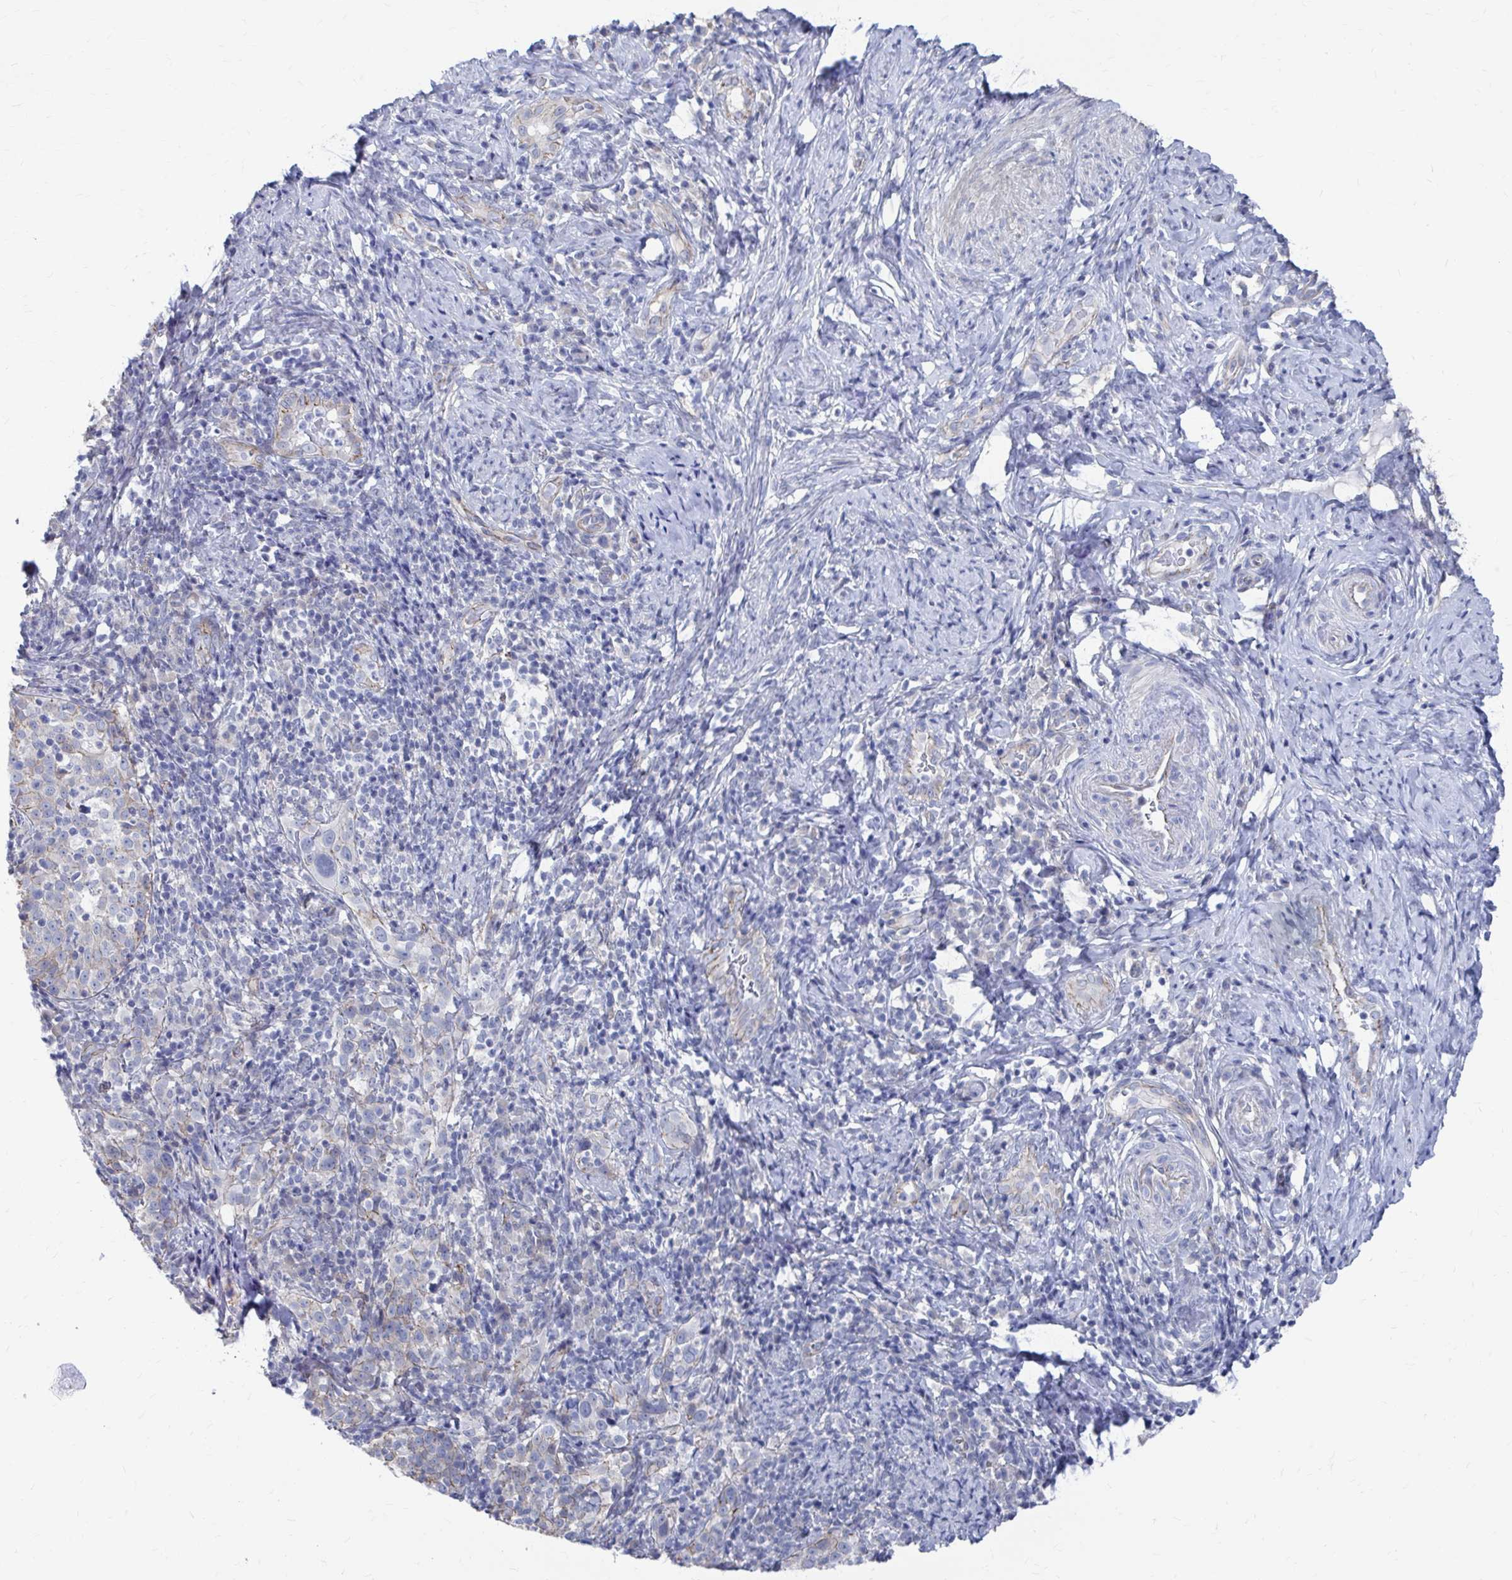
{"staining": {"intensity": "negative", "quantity": "none", "location": "none"}, "tissue": "cervical cancer", "cell_type": "Tumor cells", "image_type": "cancer", "snomed": [{"axis": "morphology", "description": "Squamous cell carcinoma, NOS"}, {"axis": "topography", "description": "Cervix"}], "caption": "High power microscopy photomicrograph of an immunohistochemistry (IHC) micrograph of cervical cancer (squamous cell carcinoma), revealing no significant positivity in tumor cells.", "gene": "PLEKHG7", "patient": {"sex": "female", "age": 75}}